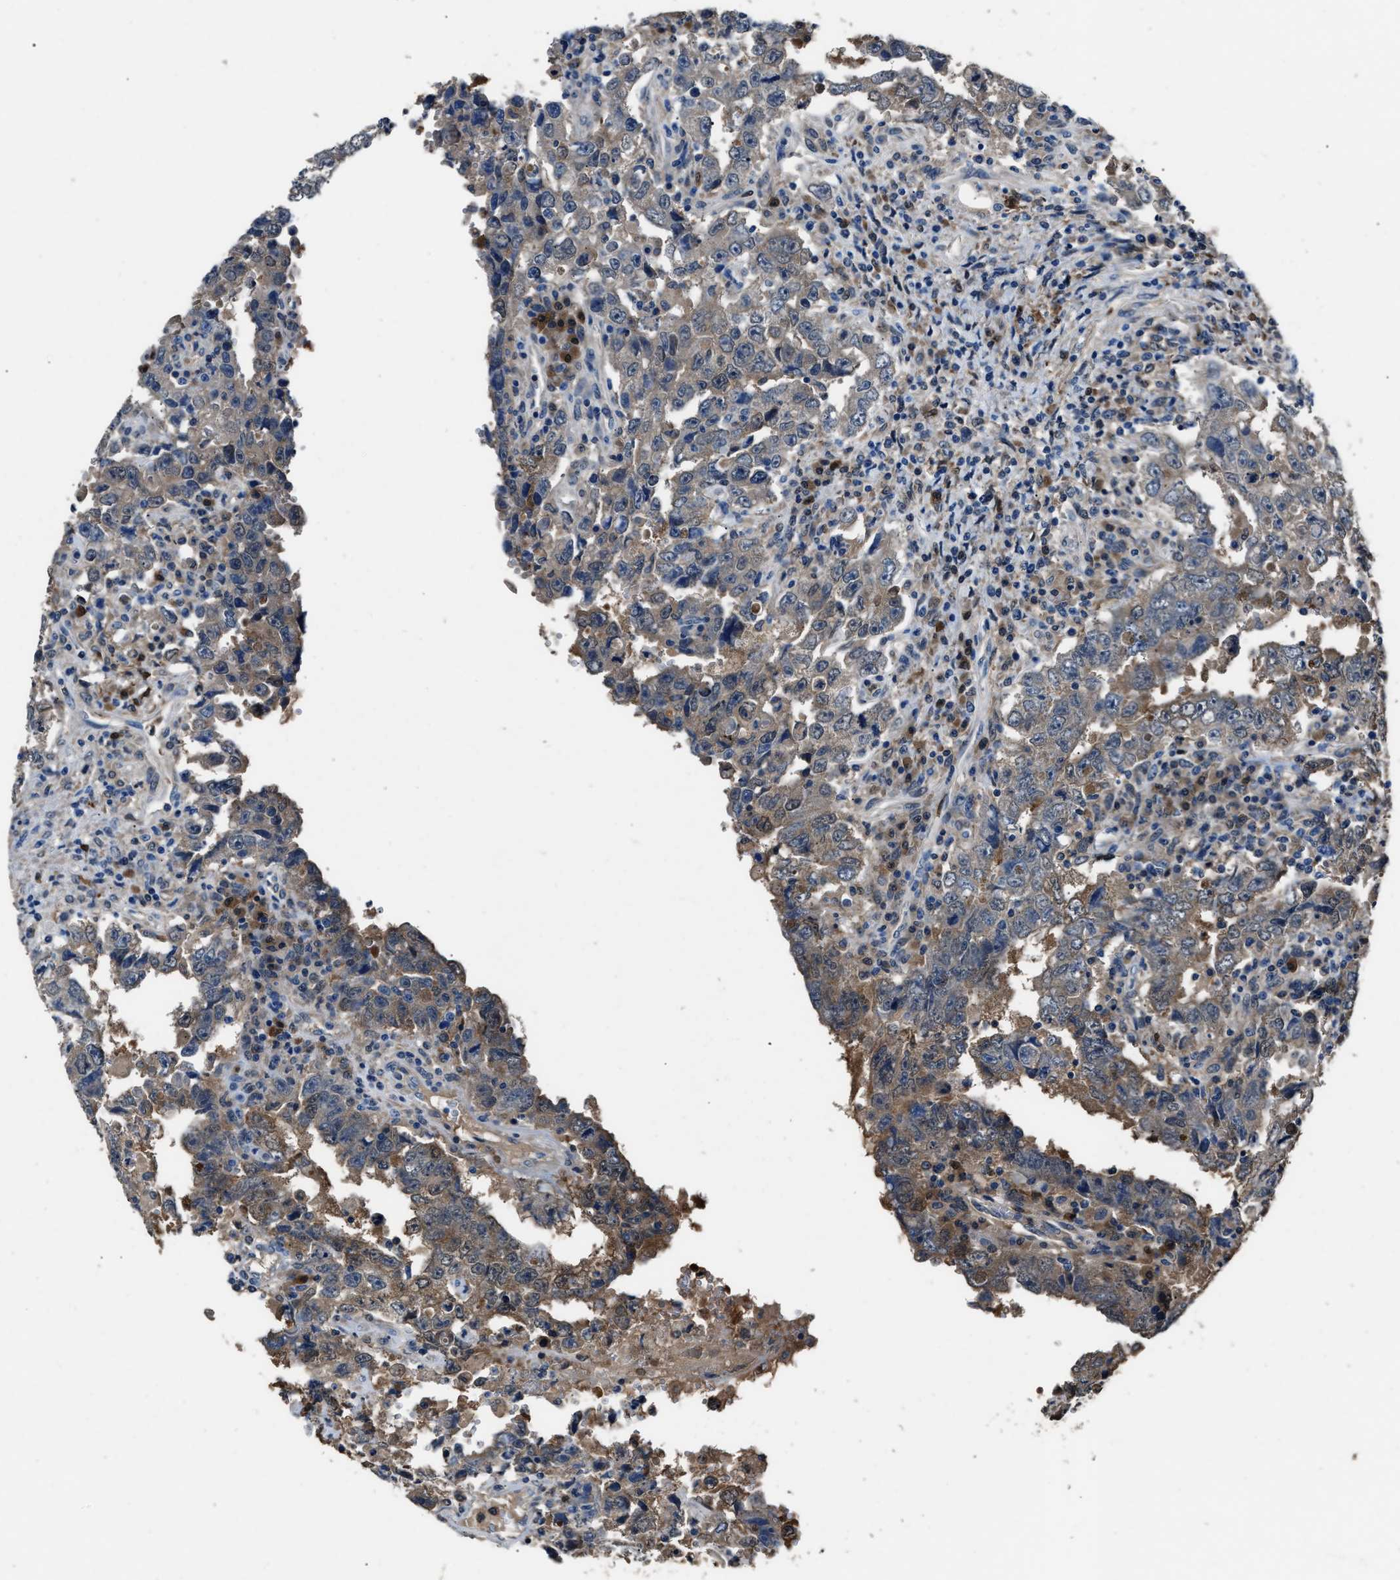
{"staining": {"intensity": "moderate", "quantity": "25%-75%", "location": "cytoplasmic/membranous"}, "tissue": "testis cancer", "cell_type": "Tumor cells", "image_type": "cancer", "snomed": [{"axis": "morphology", "description": "Carcinoma, Embryonal, NOS"}, {"axis": "topography", "description": "Testis"}], "caption": "Moderate cytoplasmic/membranous protein staining is identified in about 25%-75% of tumor cells in testis embryonal carcinoma.", "gene": "GSTP1", "patient": {"sex": "male", "age": 26}}